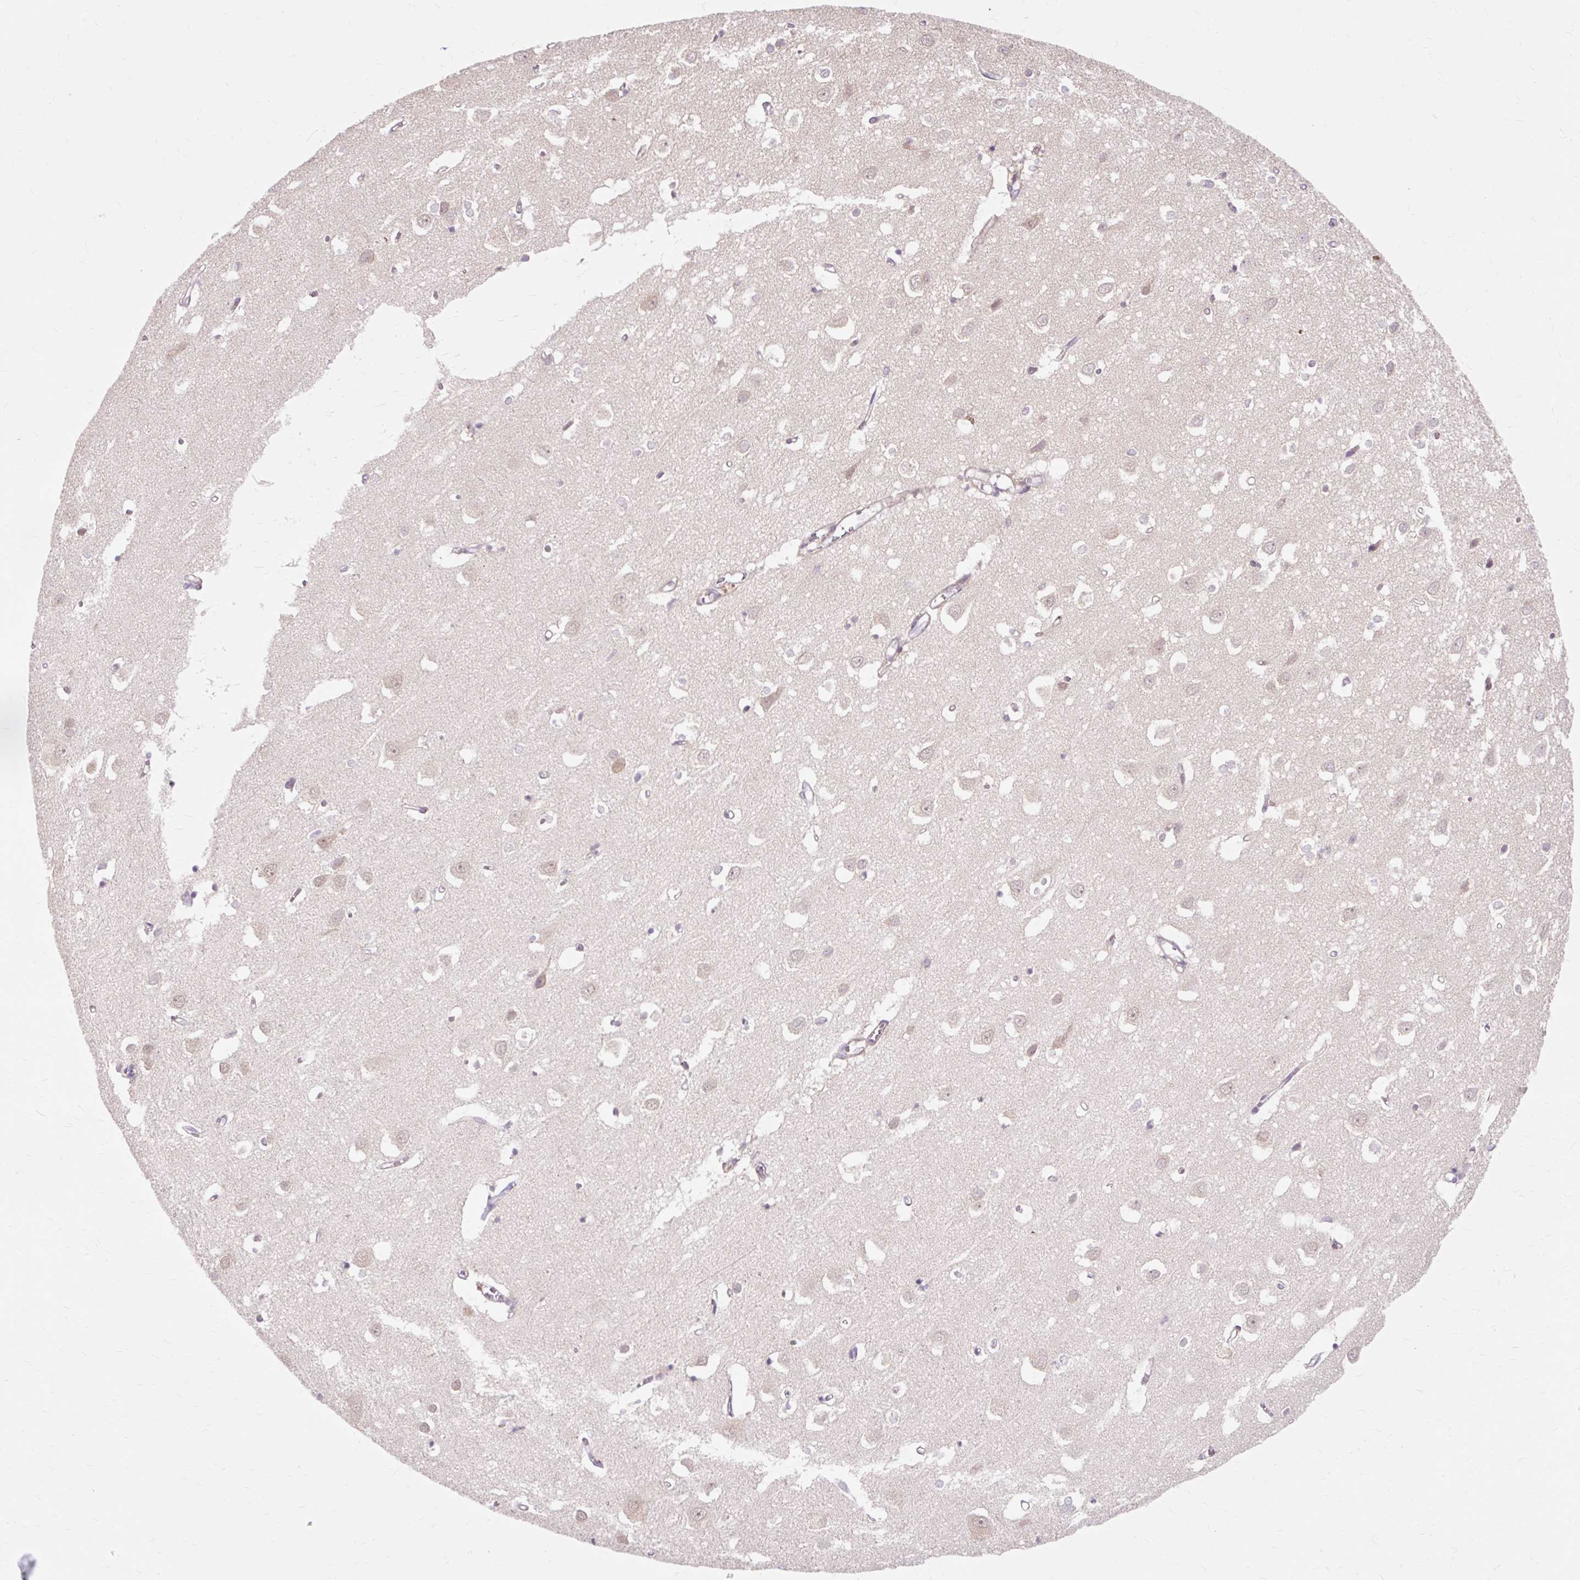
{"staining": {"intensity": "weak", "quantity": "<25%", "location": "cytoplasmic/membranous"}, "tissue": "cerebral cortex", "cell_type": "Endothelial cells", "image_type": "normal", "snomed": [{"axis": "morphology", "description": "Normal tissue, NOS"}, {"axis": "topography", "description": "Cerebral cortex"}], "caption": "Protein analysis of normal cerebral cortex displays no significant positivity in endothelial cells. Nuclei are stained in blue.", "gene": "GEMIN2", "patient": {"sex": "male", "age": 70}}